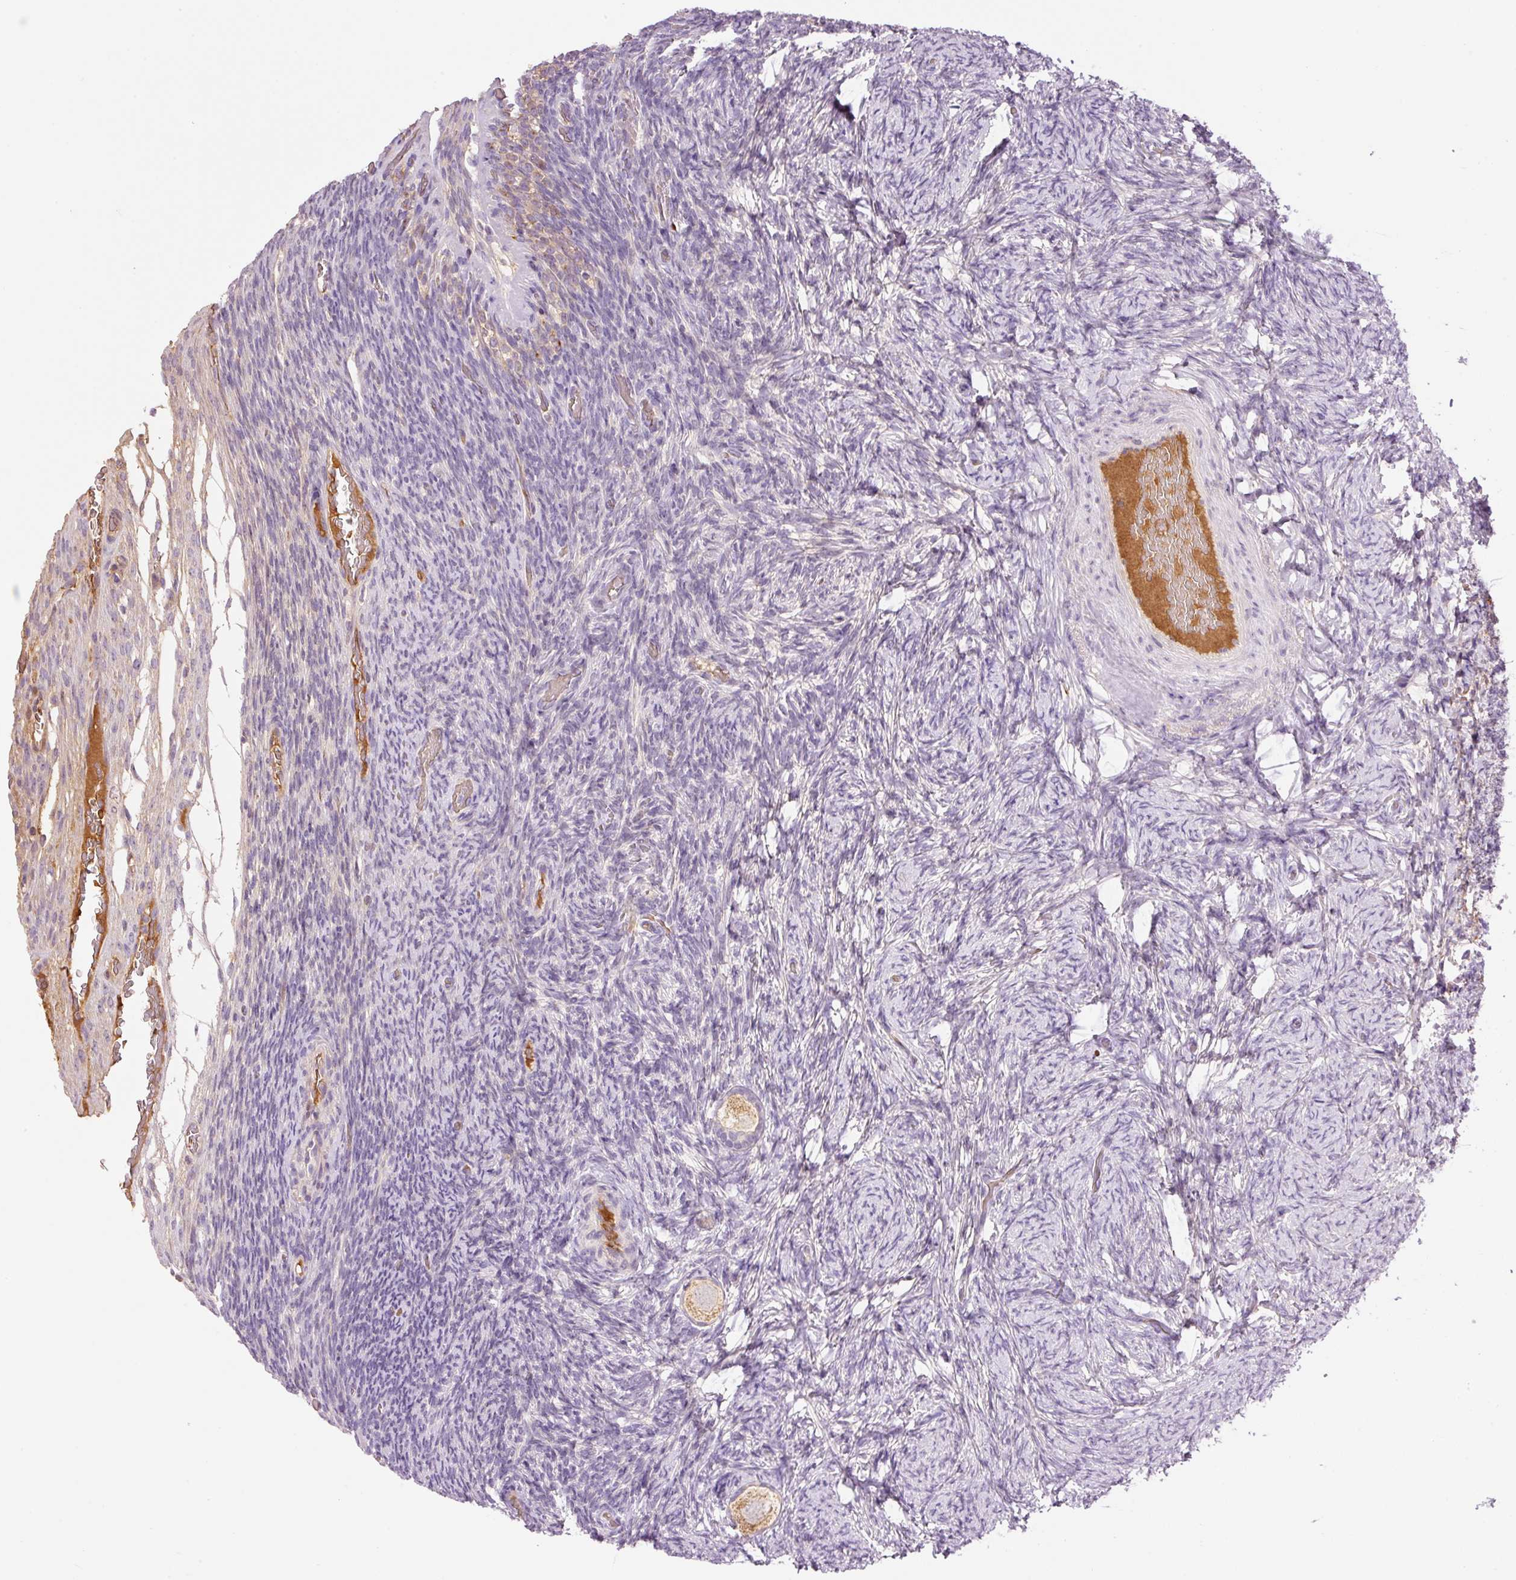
{"staining": {"intensity": "moderate", "quantity": ">75%", "location": "cytoplasmic/membranous"}, "tissue": "ovary", "cell_type": "Follicle cells", "image_type": "normal", "snomed": [{"axis": "morphology", "description": "Normal tissue, NOS"}, {"axis": "topography", "description": "Ovary"}], "caption": "Ovary stained with DAB (3,3'-diaminobenzidine) immunohistochemistry (IHC) reveals medium levels of moderate cytoplasmic/membranous expression in approximately >75% of follicle cells.", "gene": "CMTM8", "patient": {"sex": "female", "age": 34}}